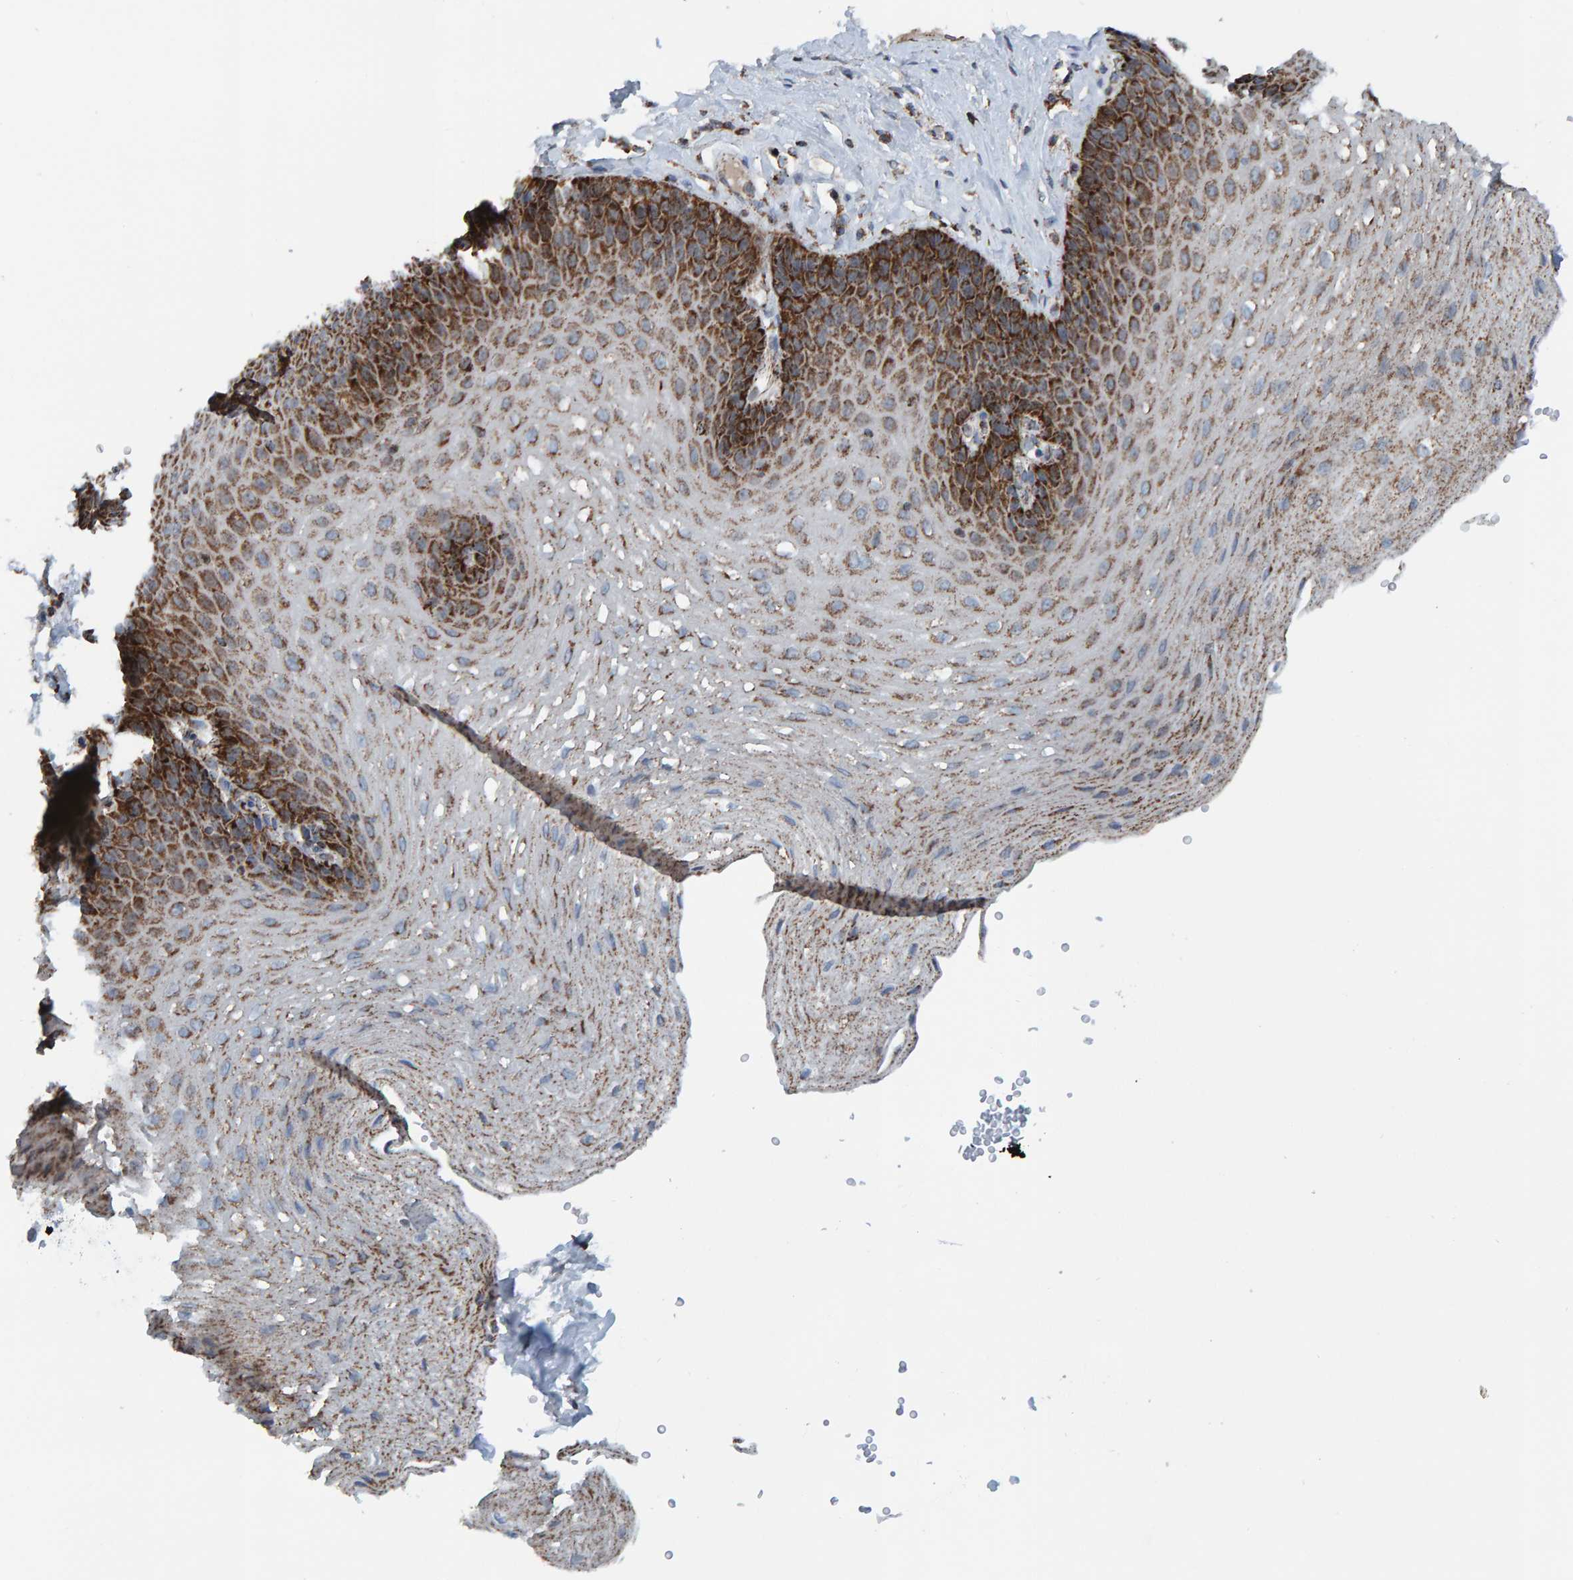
{"staining": {"intensity": "strong", "quantity": "25%-75%", "location": "cytoplasmic/membranous"}, "tissue": "esophagus", "cell_type": "Squamous epithelial cells", "image_type": "normal", "snomed": [{"axis": "morphology", "description": "Normal tissue, NOS"}, {"axis": "topography", "description": "Esophagus"}], "caption": "IHC (DAB (3,3'-diaminobenzidine)) staining of normal human esophagus shows strong cytoplasmic/membranous protein expression in about 25%-75% of squamous epithelial cells.", "gene": "ZNF48", "patient": {"sex": "female", "age": 66}}